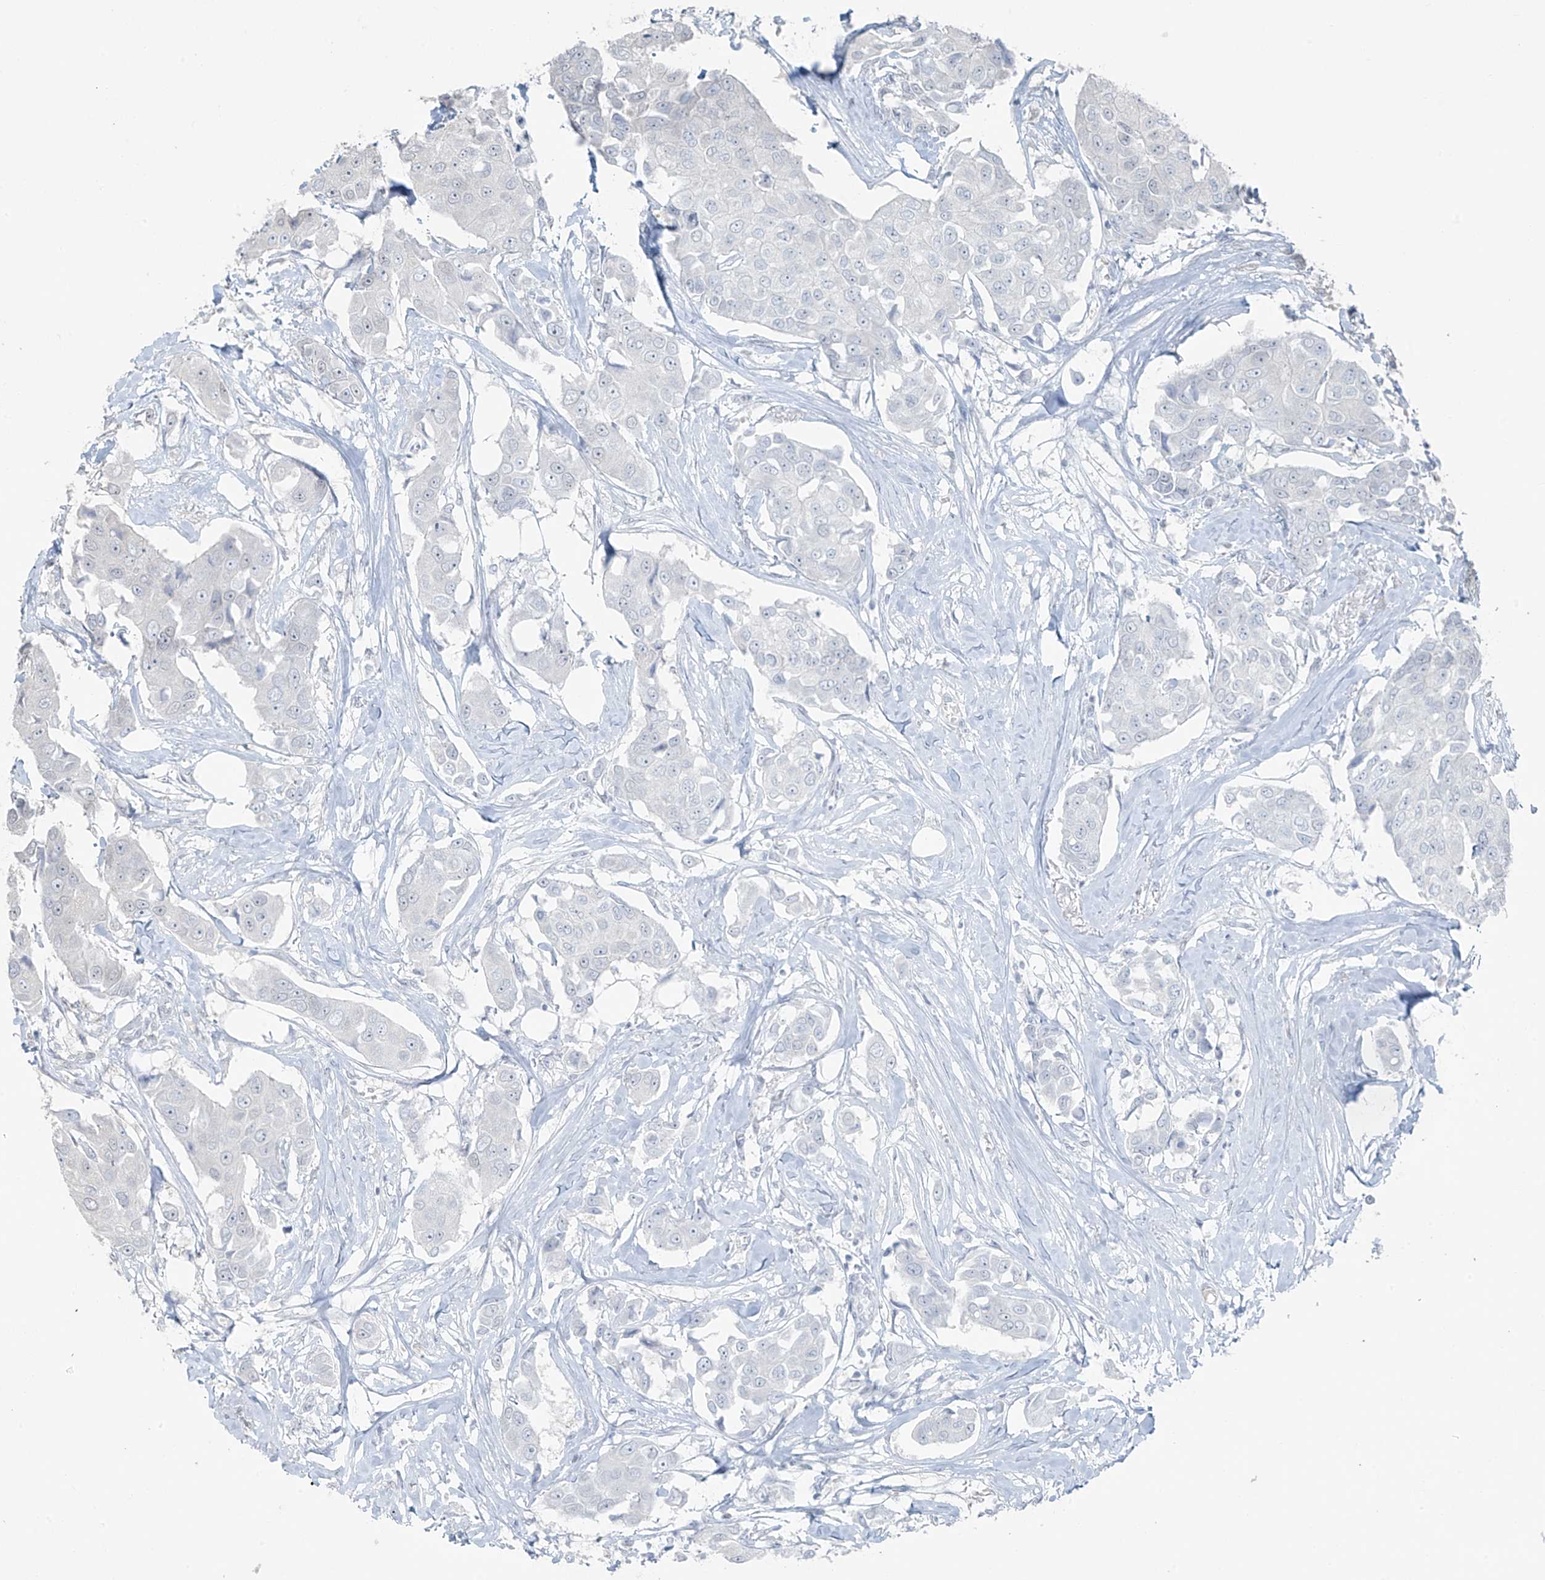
{"staining": {"intensity": "negative", "quantity": "none", "location": "none"}, "tissue": "breast cancer", "cell_type": "Tumor cells", "image_type": "cancer", "snomed": [{"axis": "morphology", "description": "Duct carcinoma"}, {"axis": "topography", "description": "Breast"}], "caption": "DAB (3,3'-diaminobenzidine) immunohistochemical staining of invasive ductal carcinoma (breast) reveals no significant positivity in tumor cells.", "gene": "TTC22", "patient": {"sex": "female", "age": 80}}